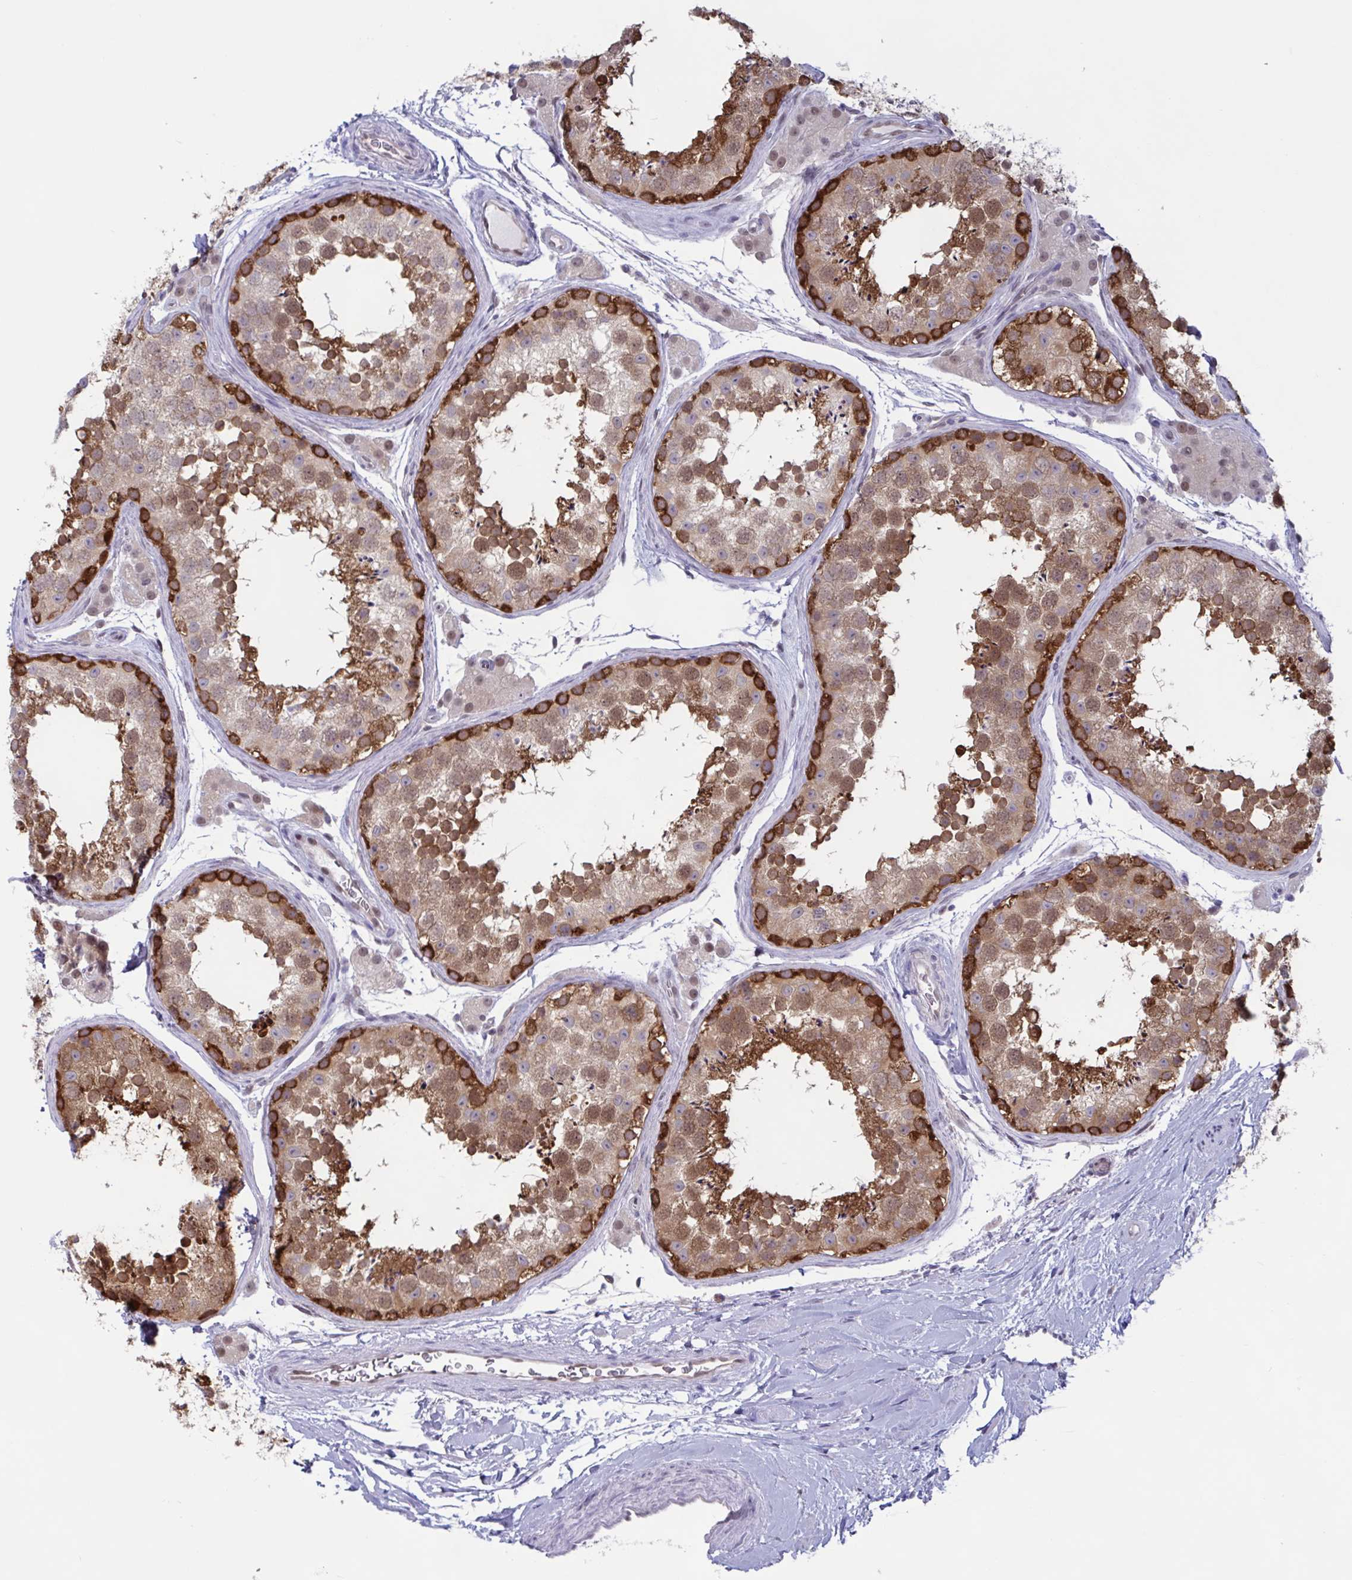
{"staining": {"intensity": "strong", "quantity": ">75%", "location": "cytoplasmic/membranous,nuclear"}, "tissue": "testis", "cell_type": "Cells in seminiferous ducts", "image_type": "normal", "snomed": [{"axis": "morphology", "description": "Normal tissue, NOS"}, {"axis": "topography", "description": "Testis"}], "caption": "Testis stained with DAB (3,3'-diaminobenzidine) immunohistochemistry (IHC) exhibits high levels of strong cytoplasmic/membranous,nuclear positivity in approximately >75% of cells in seminiferous ducts.", "gene": "TSN", "patient": {"sex": "male", "age": 41}}